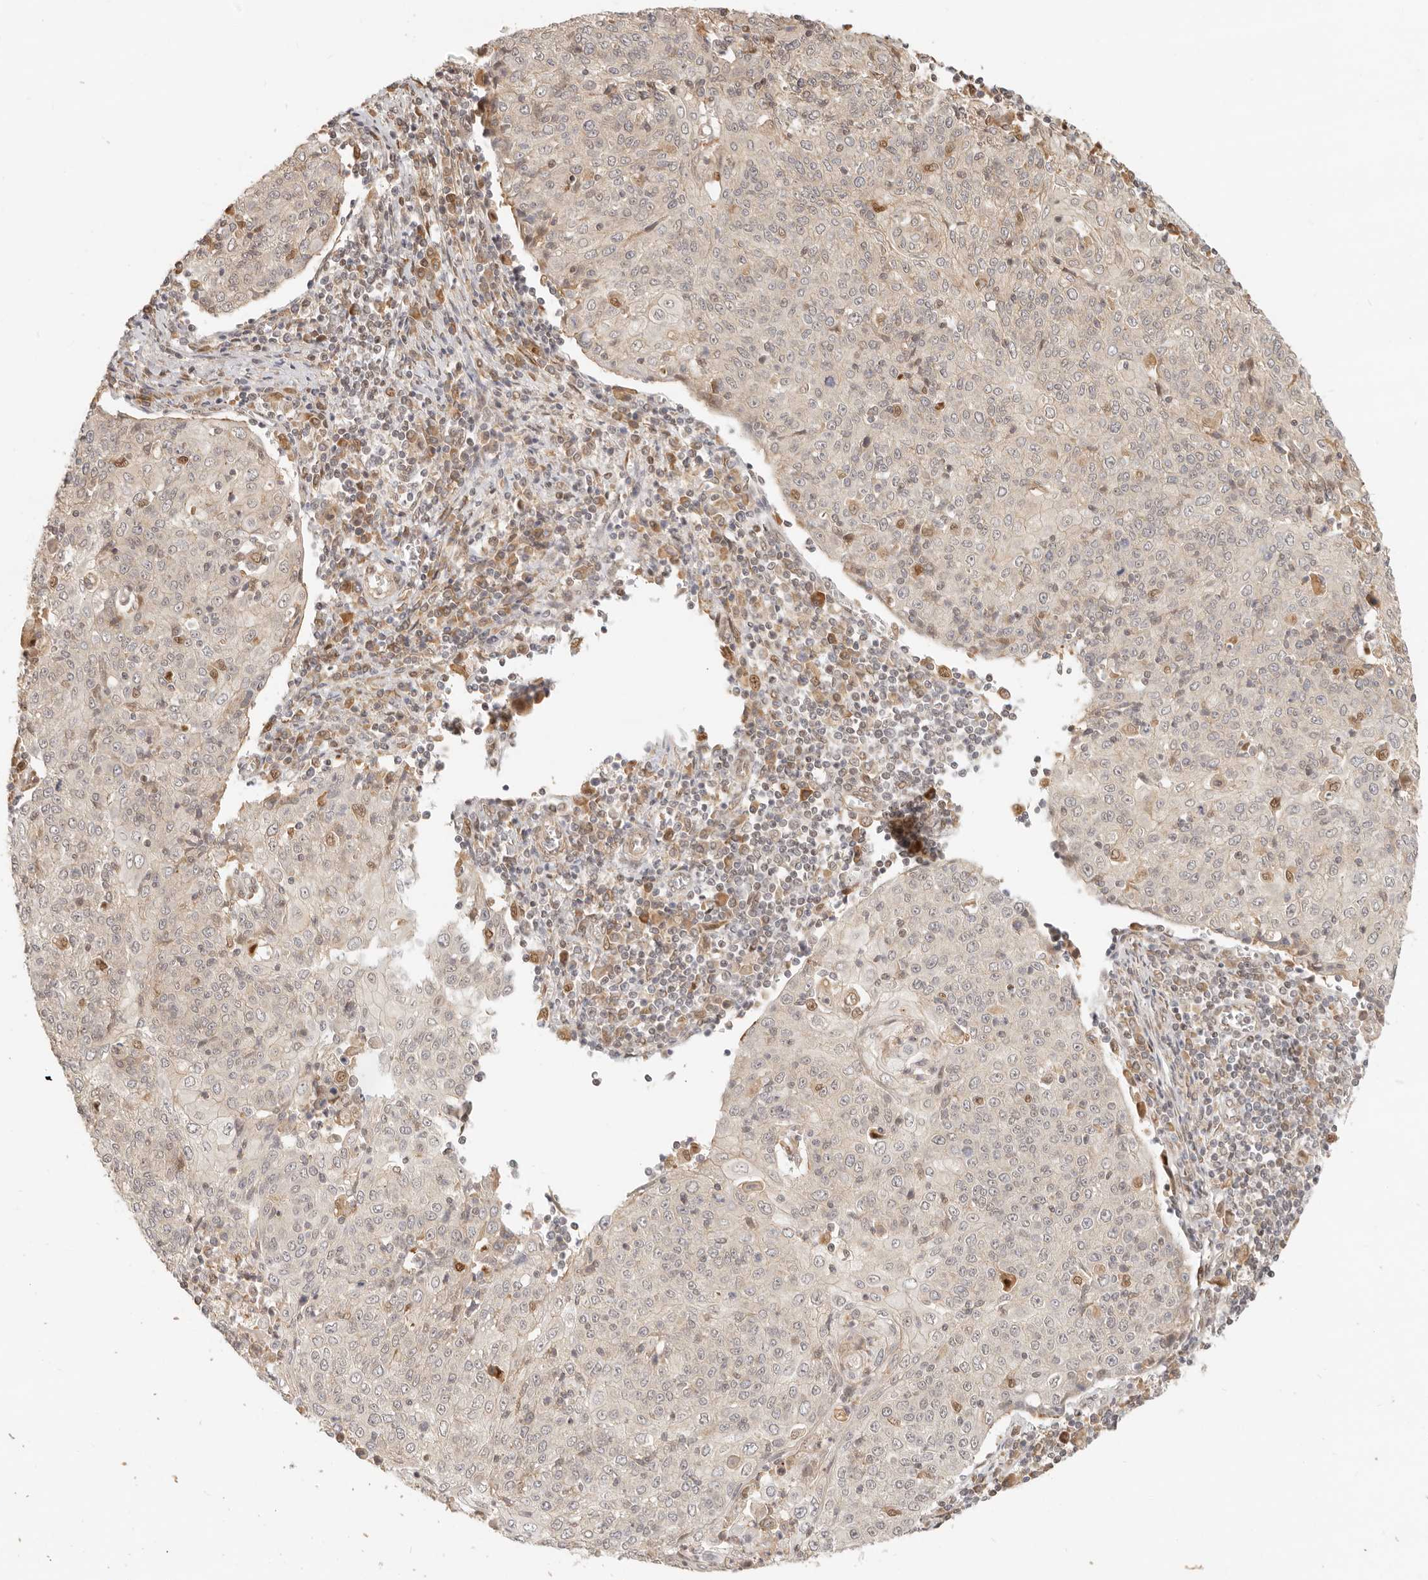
{"staining": {"intensity": "weak", "quantity": "<25%", "location": "cytoplasmic/membranous"}, "tissue": "cervical cancer", "cell_type": "Tumor cells", "image_type": "cancer", "snomed": [{"axis": "morphology", "description": "Squamous cell carcinoma, NOS"}, {"axis": "topography", "description": "Cervix"}], "caption": "Cervical cancer was stained to show a protein in brown. There is no significant expression in tumor cells. (DAB (3,3'-diaminobenzidine) immunohistochemistry (IHC) visualized using brightfield microscopy, high magnification).", "gene": "TUFT1", "patient": {"sex": "female", "age": 48}}